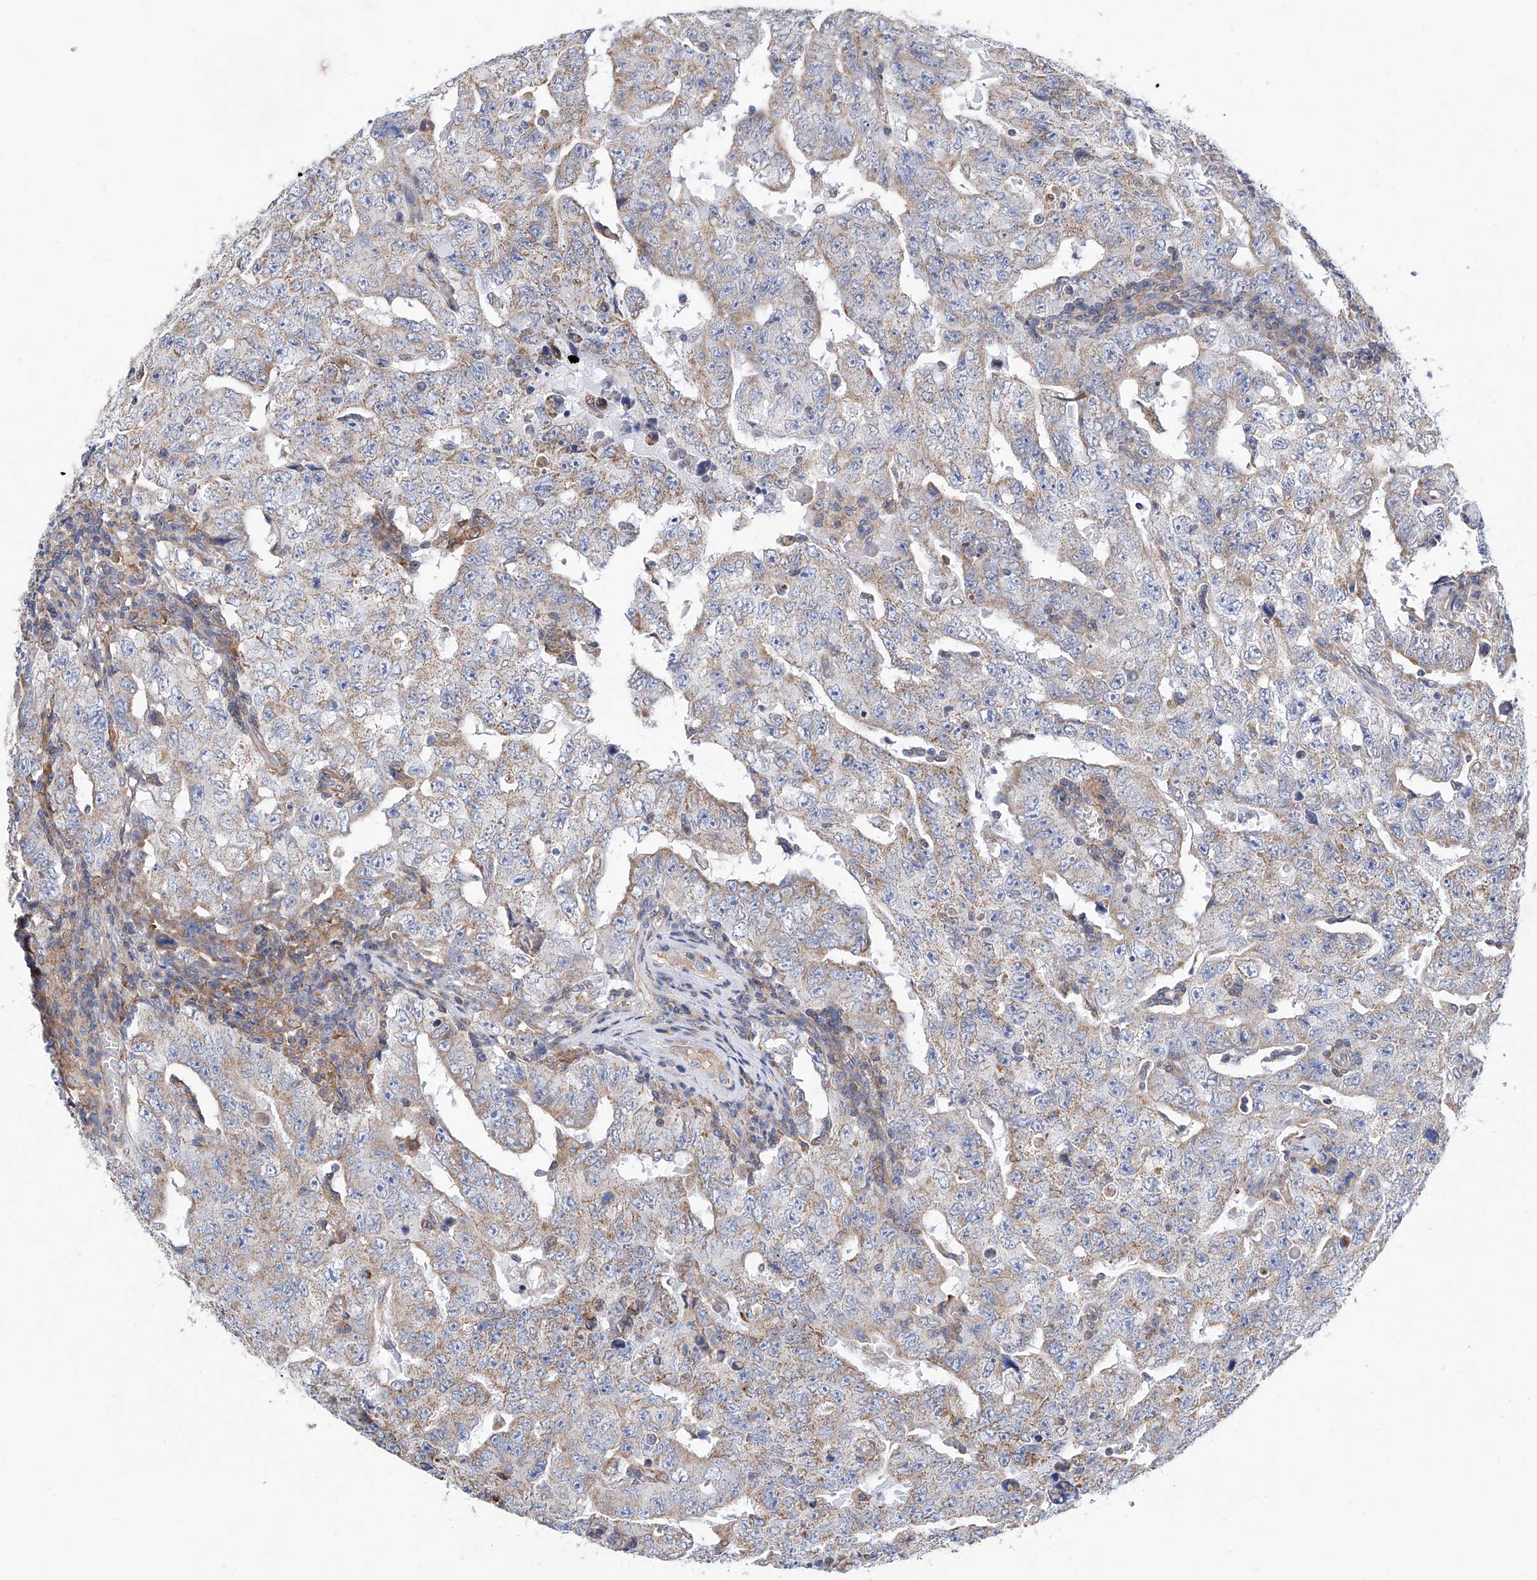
{"staining": {"intensity": "weak", "quantity": "25%-75%", "location": "cytoplasmic/membranous"}, "tissue": "testis cancer", "cell_type": "Tumor cells", "image_type": "cancer", "snomed": [{"axis": "morphology", "description": "Carcinoma, Embryonal, NOS"}, {"axis": "topography", "description": "Testis"}], "caption": "Immunohistochemistry (IHC) staining of testis embryonal carcinoma, which displays low levels of weak cytoplasmic/membranous positivity in approximately 25%-75% of tumor cells indicating weak cytoplasmic/membranous protein positivity. The staining was performed using DAB (brown) for protein detection and nuclei were counterstained in hematoxylin (blue).", "gene": "MAD2L1", "patient": {"sex": "male", "age": 26}}